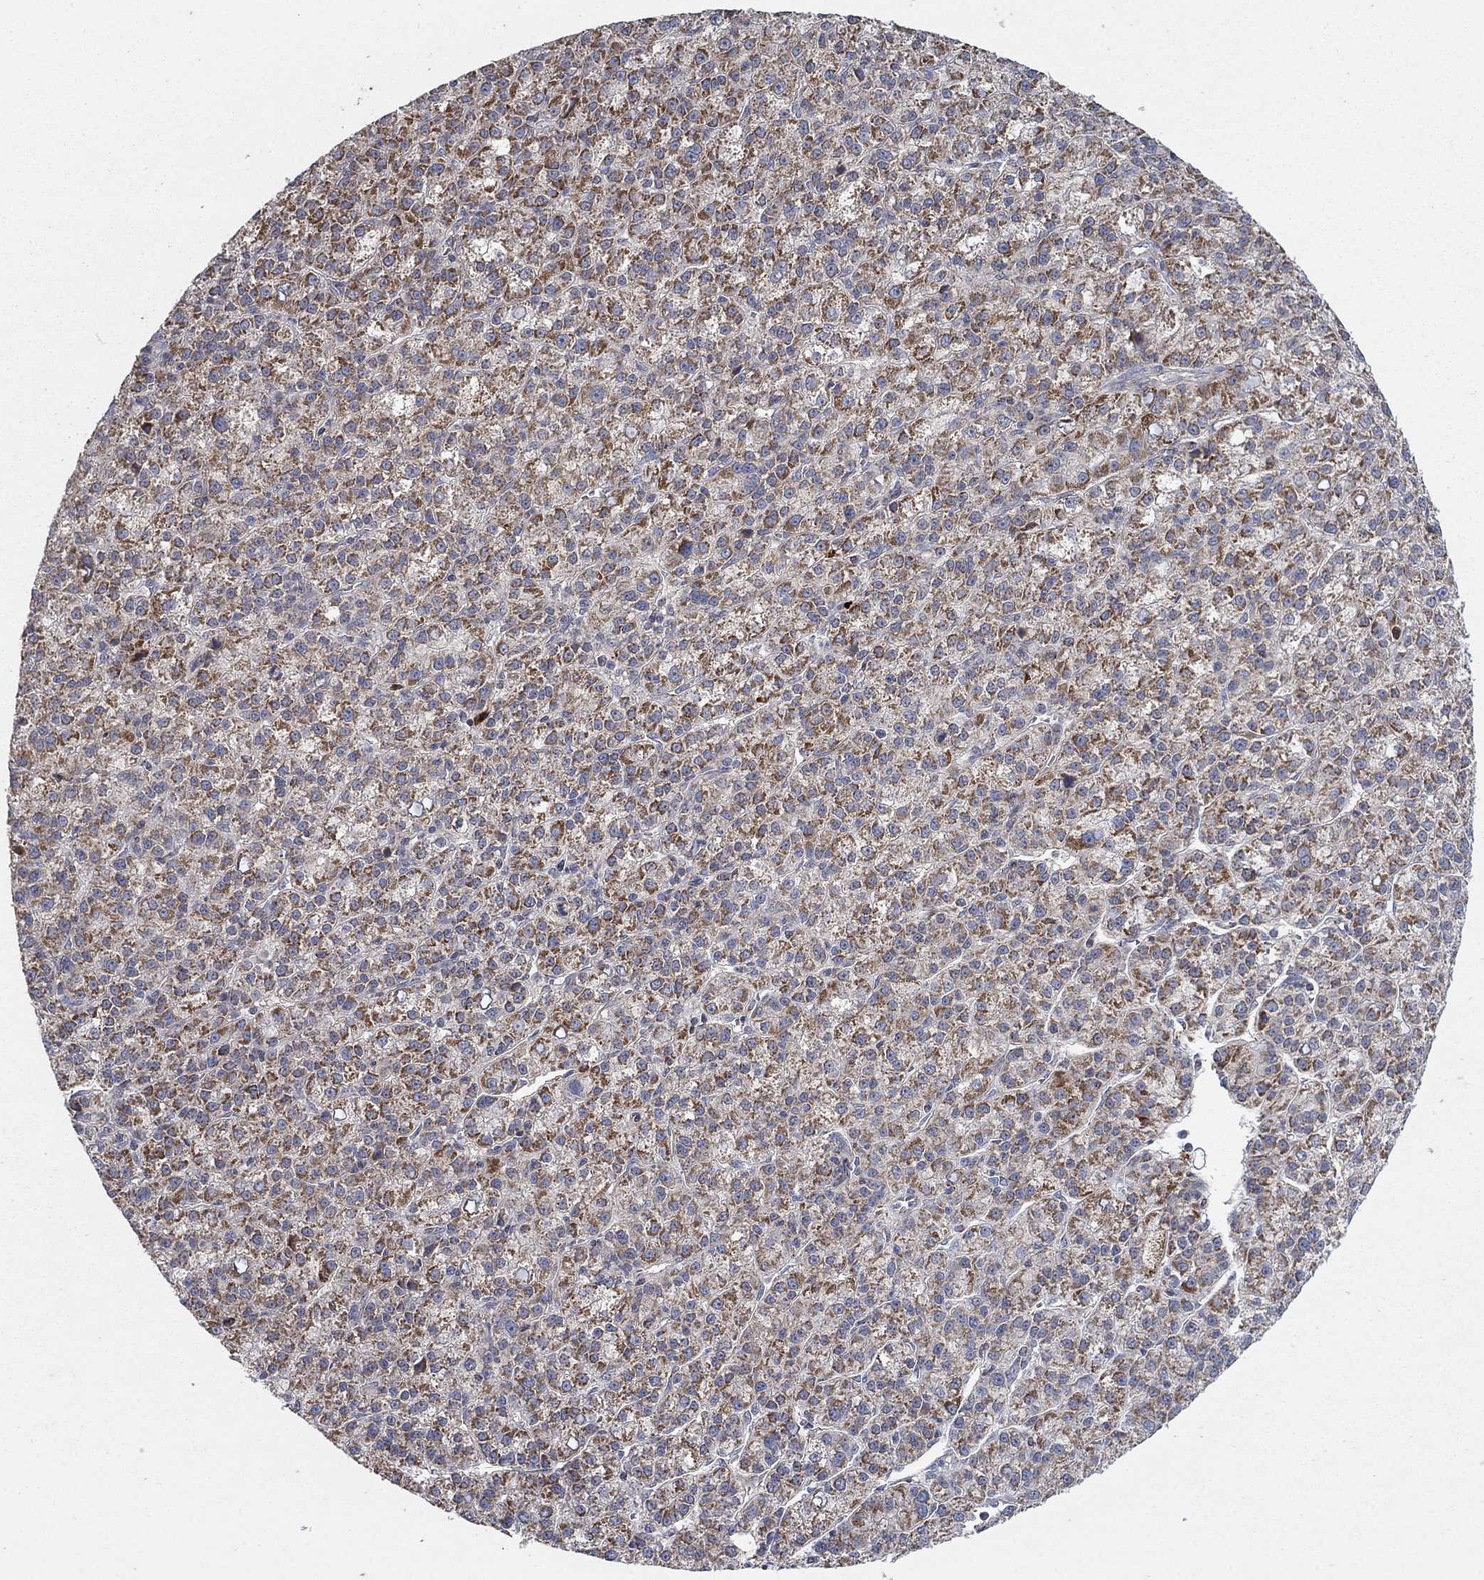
{"staining": {"intensity": "moderate", "quantity": "25%-75%", "location": "cytoplasmic/membranous"}, "tissue": "liver cancer", "cell_type": "Tumor cells", "image_type": "cancer", "snomed": [{"axis": "morphology", "description": "Carcinoma, Hepatocellular, NOS"}, {"axis": "topography", "description": "Liver"}], "caption": "Immunohistochemistry (DAB) staining of liver cancer (hepatocellular carcinoma) shows moderate cytoplasmic/membranous protein positivity in approximately 25%-75% of tumor cells.", "gene": "GPSM1", "patient": {"sex": "female", "age": 60}}